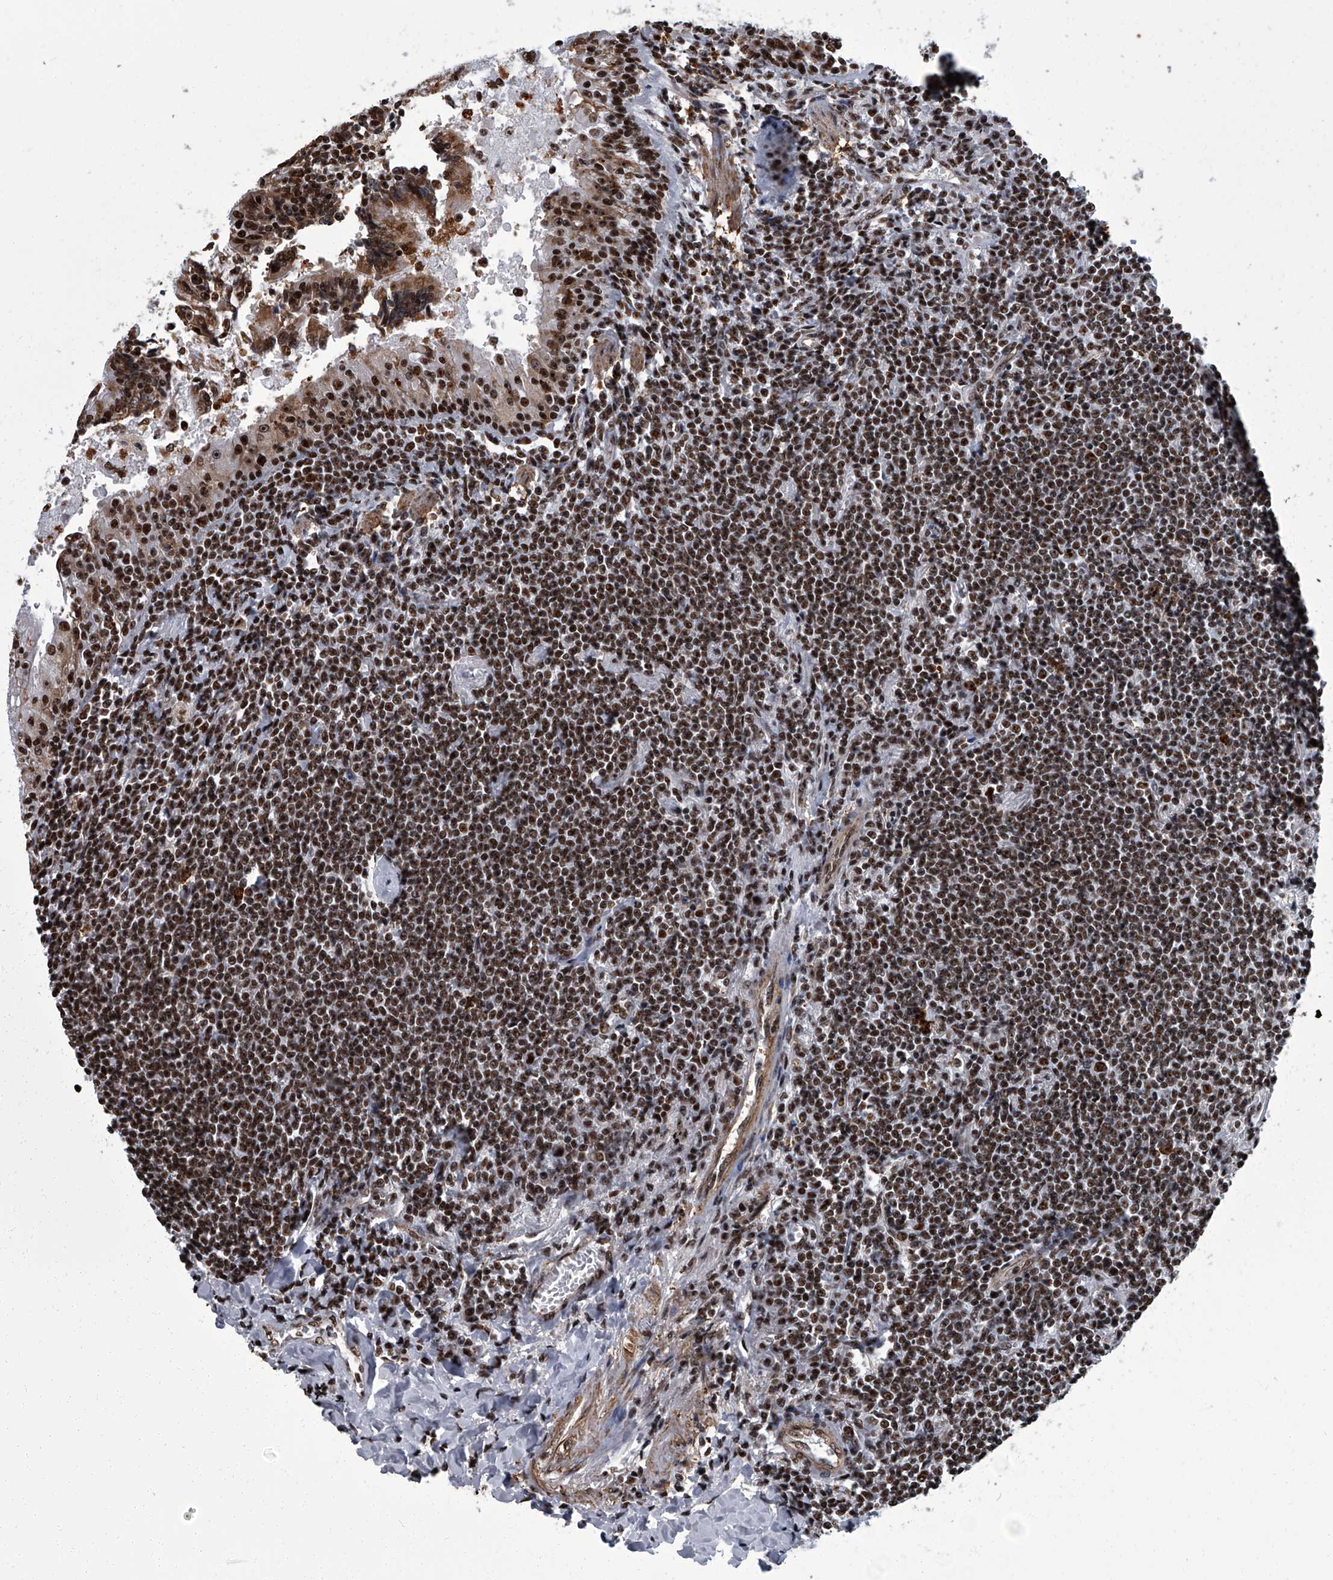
{"staining": {"intensity": "strong", "quantity": ">75%", "location": "nuclear"}, "tissue": "lymphoma", "cell_type": "Tumor cells", "image_type": "cancer", "snomed": [{"axis": "morphology", "description": "Malignant lymphoma, non-Hodgkin's type, Low grade"}, {"axis": "topography", "description": "Lung"}], "caption": "Protein positivity by IHC reveals strong nuclear expression in approximately >75% of tumor cells in lymphoma.", "gene": "ZNF518B", "patient": {"sex": "female", "age": 71}}